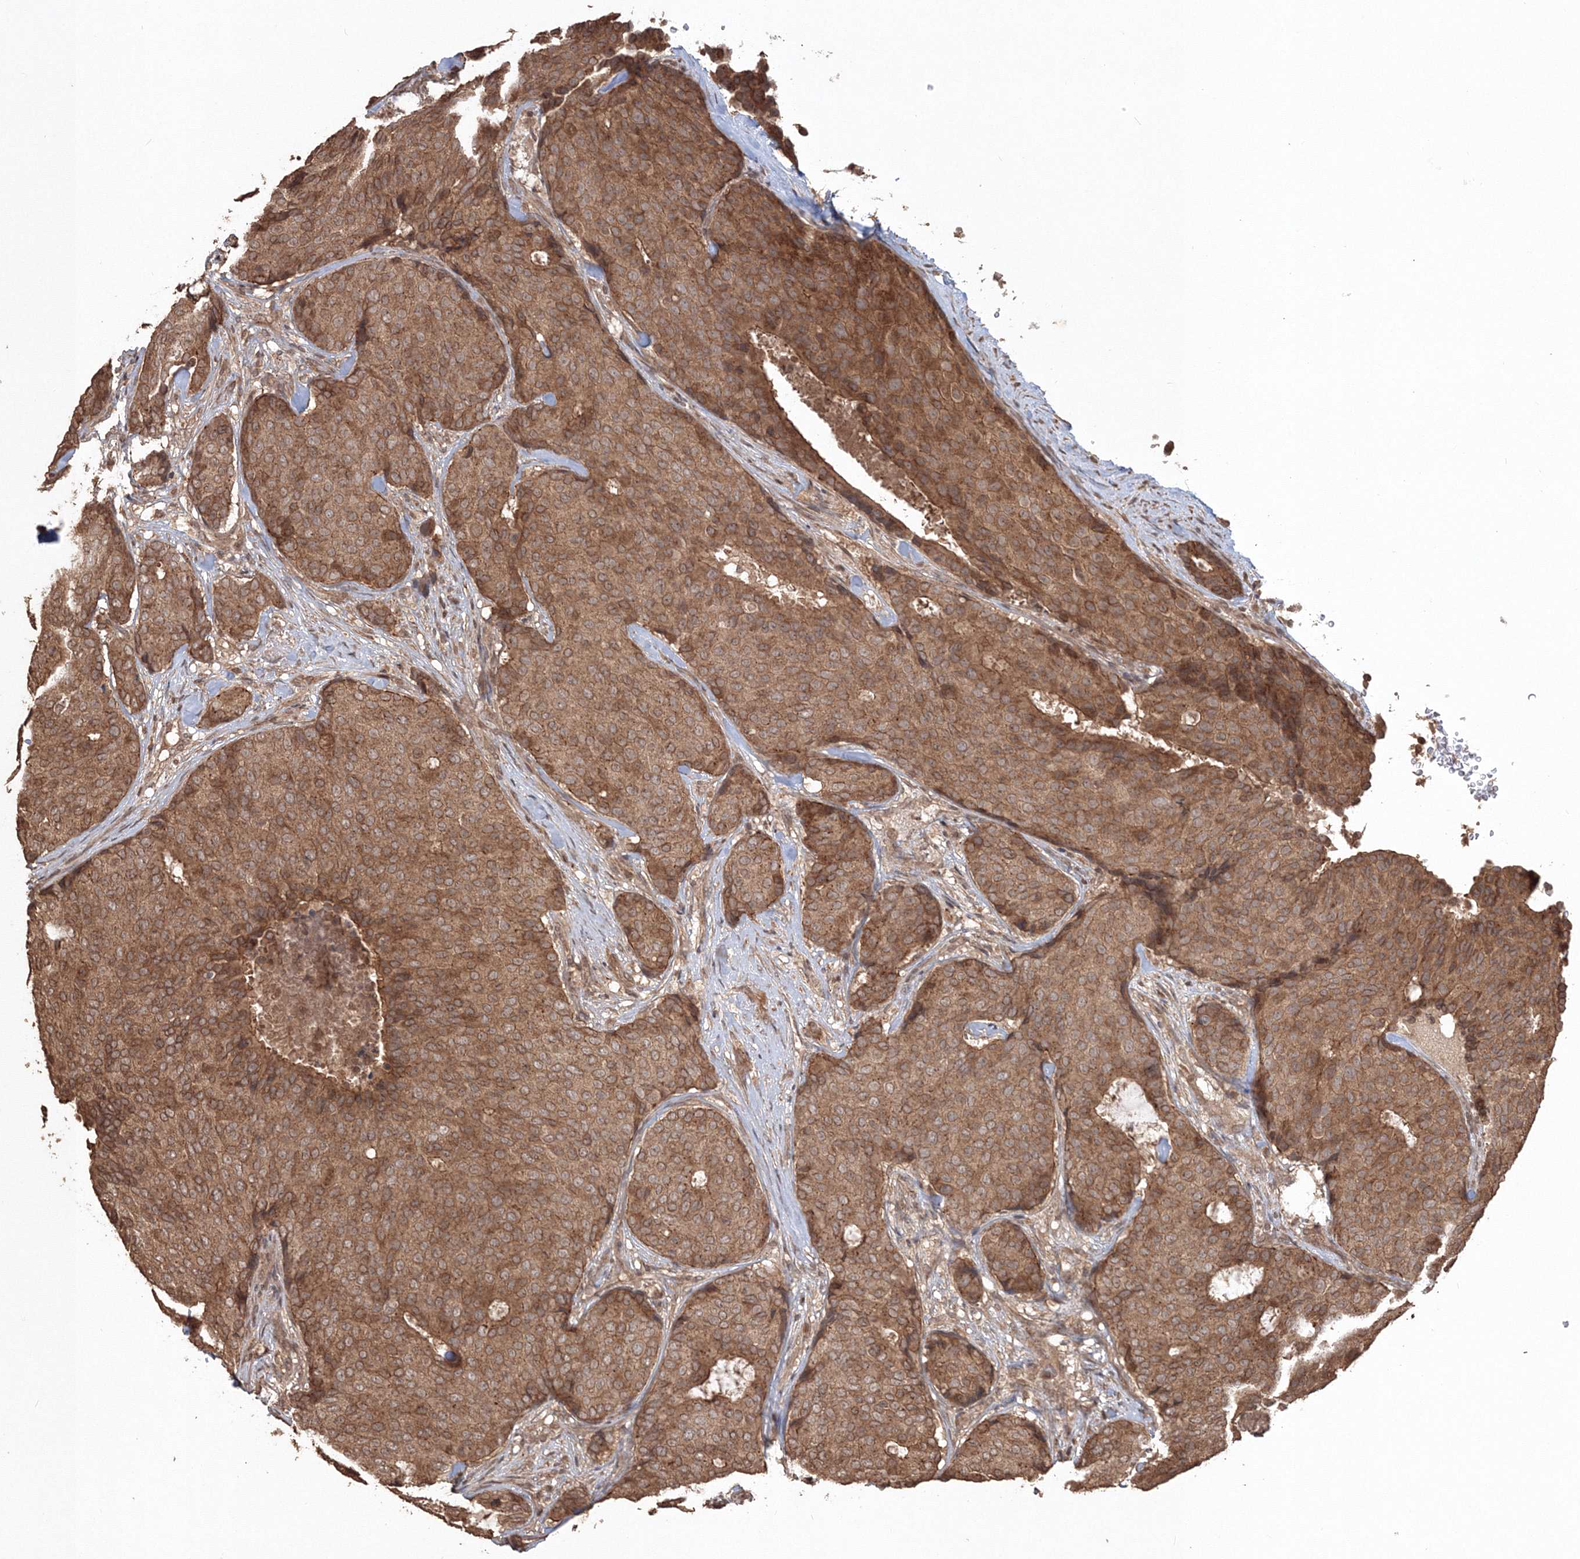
{"staining": {"intensity": "moderate", "quantity": ">75%", "location": "cytoplasmic/membranous"}, "tissue": "breast cancer", "cell_type": "Tumor cells", "image_type": "cancer", "snomed": [{"axis": "morphology", "description": "Duct carcinoma"}, {"axis": "topography", "description": "Breast"}], "caption": "Breast cancer tissue shows moderate cytoplasmic/membranous staining in approximately >75% of tumor cells, visualized by immunohistochemistry.", "gene": "CCDC122", "patient": {"sex": "female", "age": 75}}